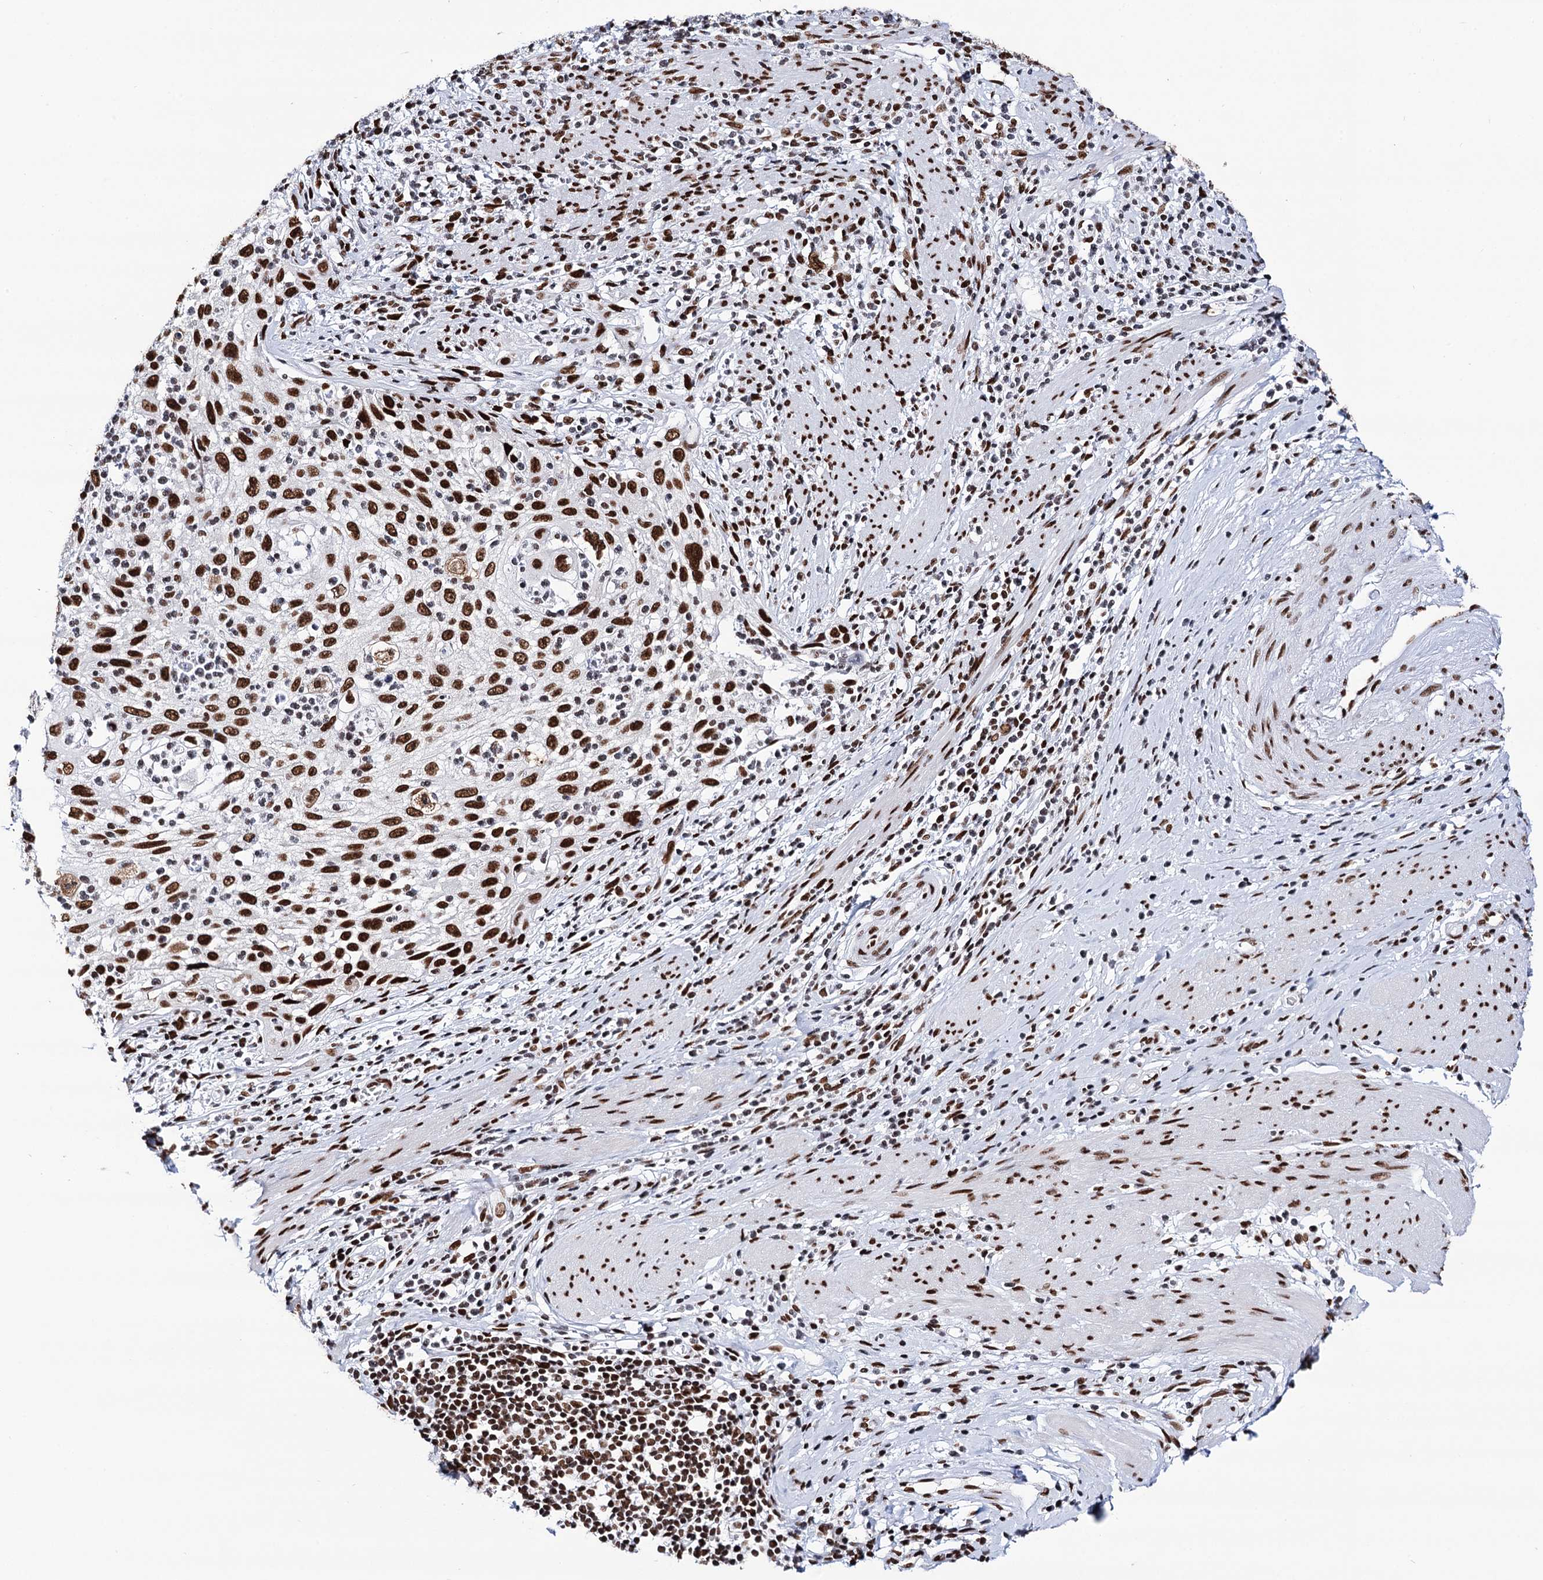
{"staining": {"intensity": "strong", "quantity": ">75%", "location": "nuclear"}, "tissue": "cervical cancer", "cell_type": "Tumor cells", "image_type": "cancer", "snomed": [{"axis": "morphology", "description": "Squamous cell carcinoma, NOS"}, {"axis": "topography", "description": "Cervix"}], "caption": "Immunohistochemistry (IHC) staining of cervical squamous cell carcinoma, which demonstrates high levels of strong nuclear expression in about >75% of tumor cells indicating strong nuclear protein expression. The staining was performed using DAB (brown) for protein detection and nuclei were counterstained in hematoxylin (blue).", "gene": "MATR3", "patient": {"sex": "female", "age": 70}}